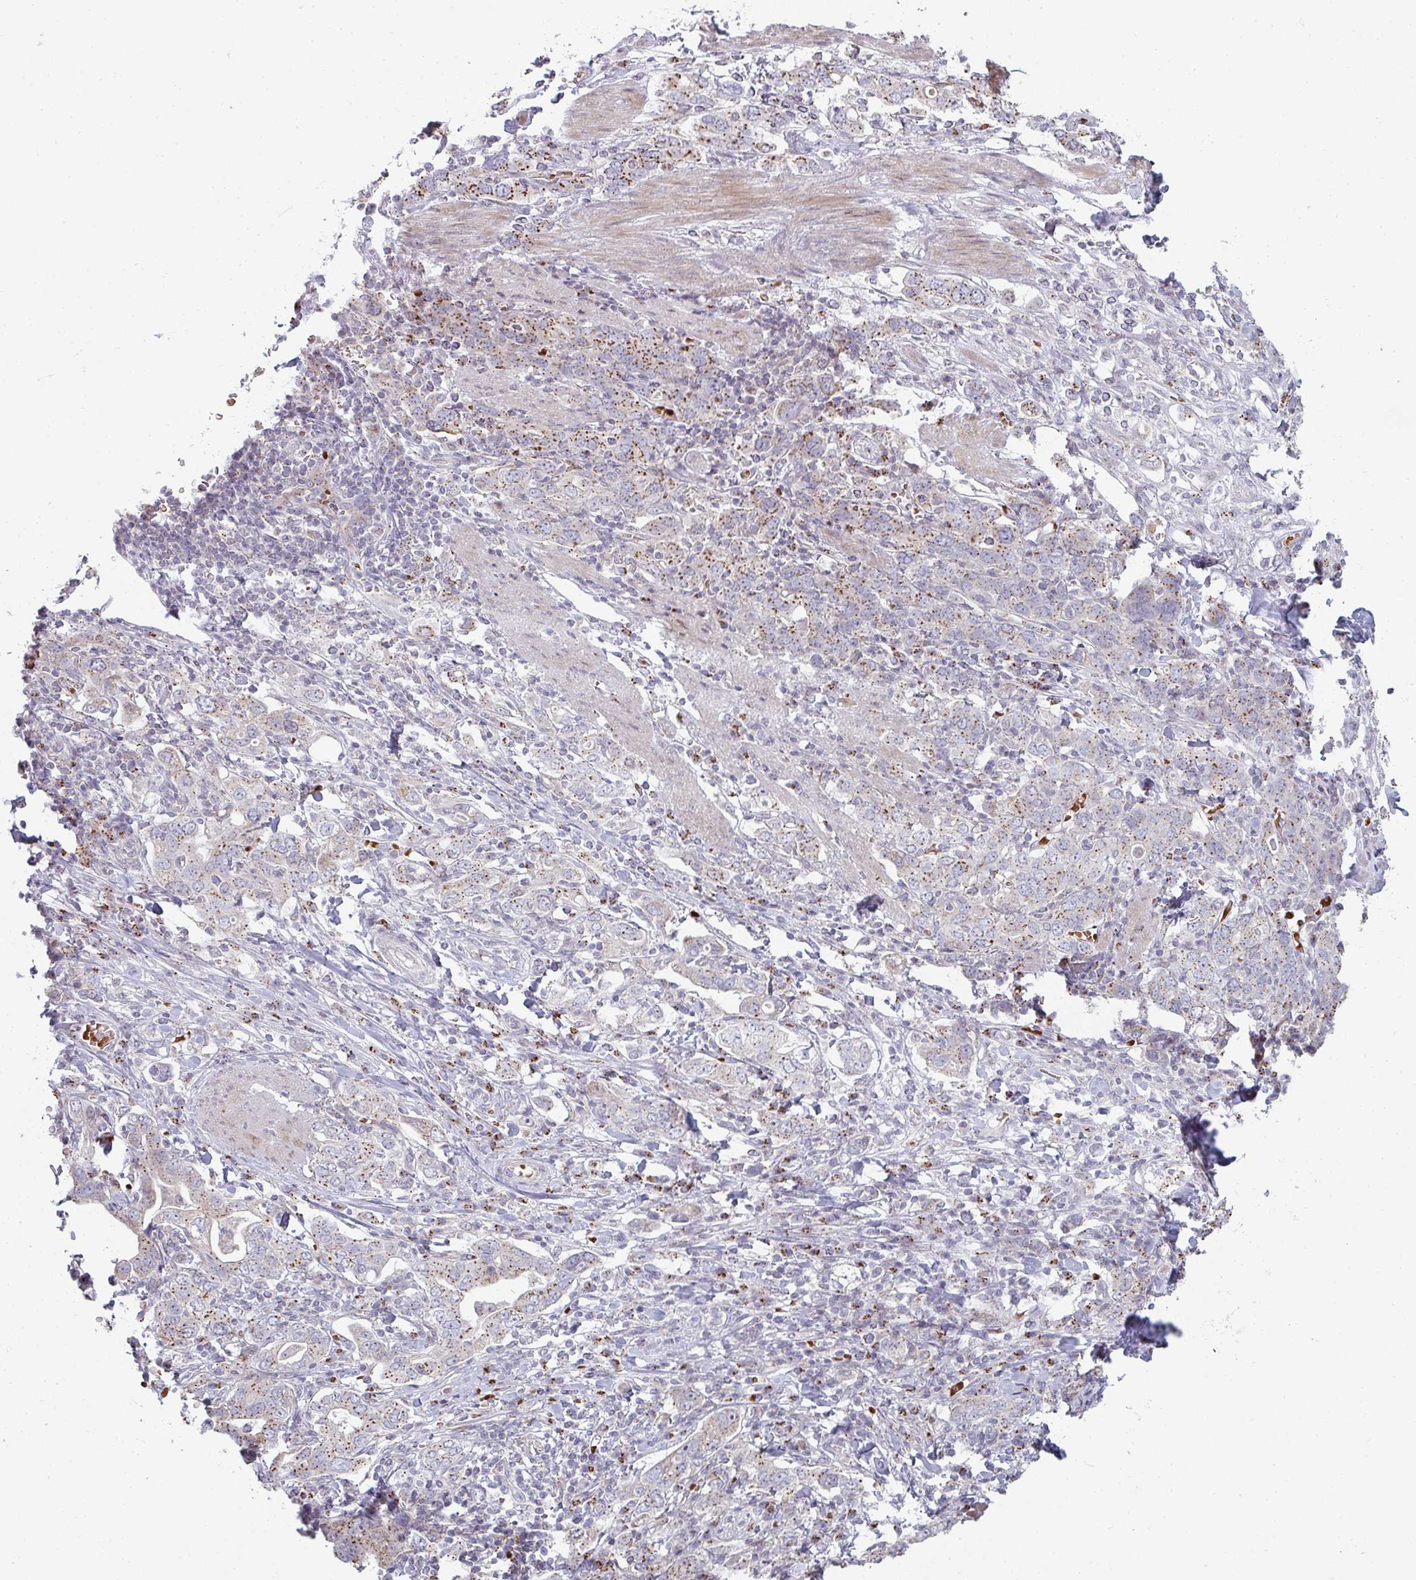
{"staining": {"intensity": "moderate", "quantity": ">75%", "location": "cytoplasmic/membranous"}, "tissue": "stomach cancer", "cell_type": "Tumor cells", "image_type": "cancer", "snomed": [{"axis": "morphology", "description": "Adenocarcinoma, NOS"}, {"axis": "topography", "description": "Stomach, upper"}, {"axis": "topography", "description": "Stomach"}], "caption": "Tumor cells demonstrate moderate cytoplasmic/membranous expression in about >75% of cells in stomach adenocarcinoma. Nuclei are stained in blue.", "gene": "ZNF526", "patient": {"sex": "male", "age": 62}}